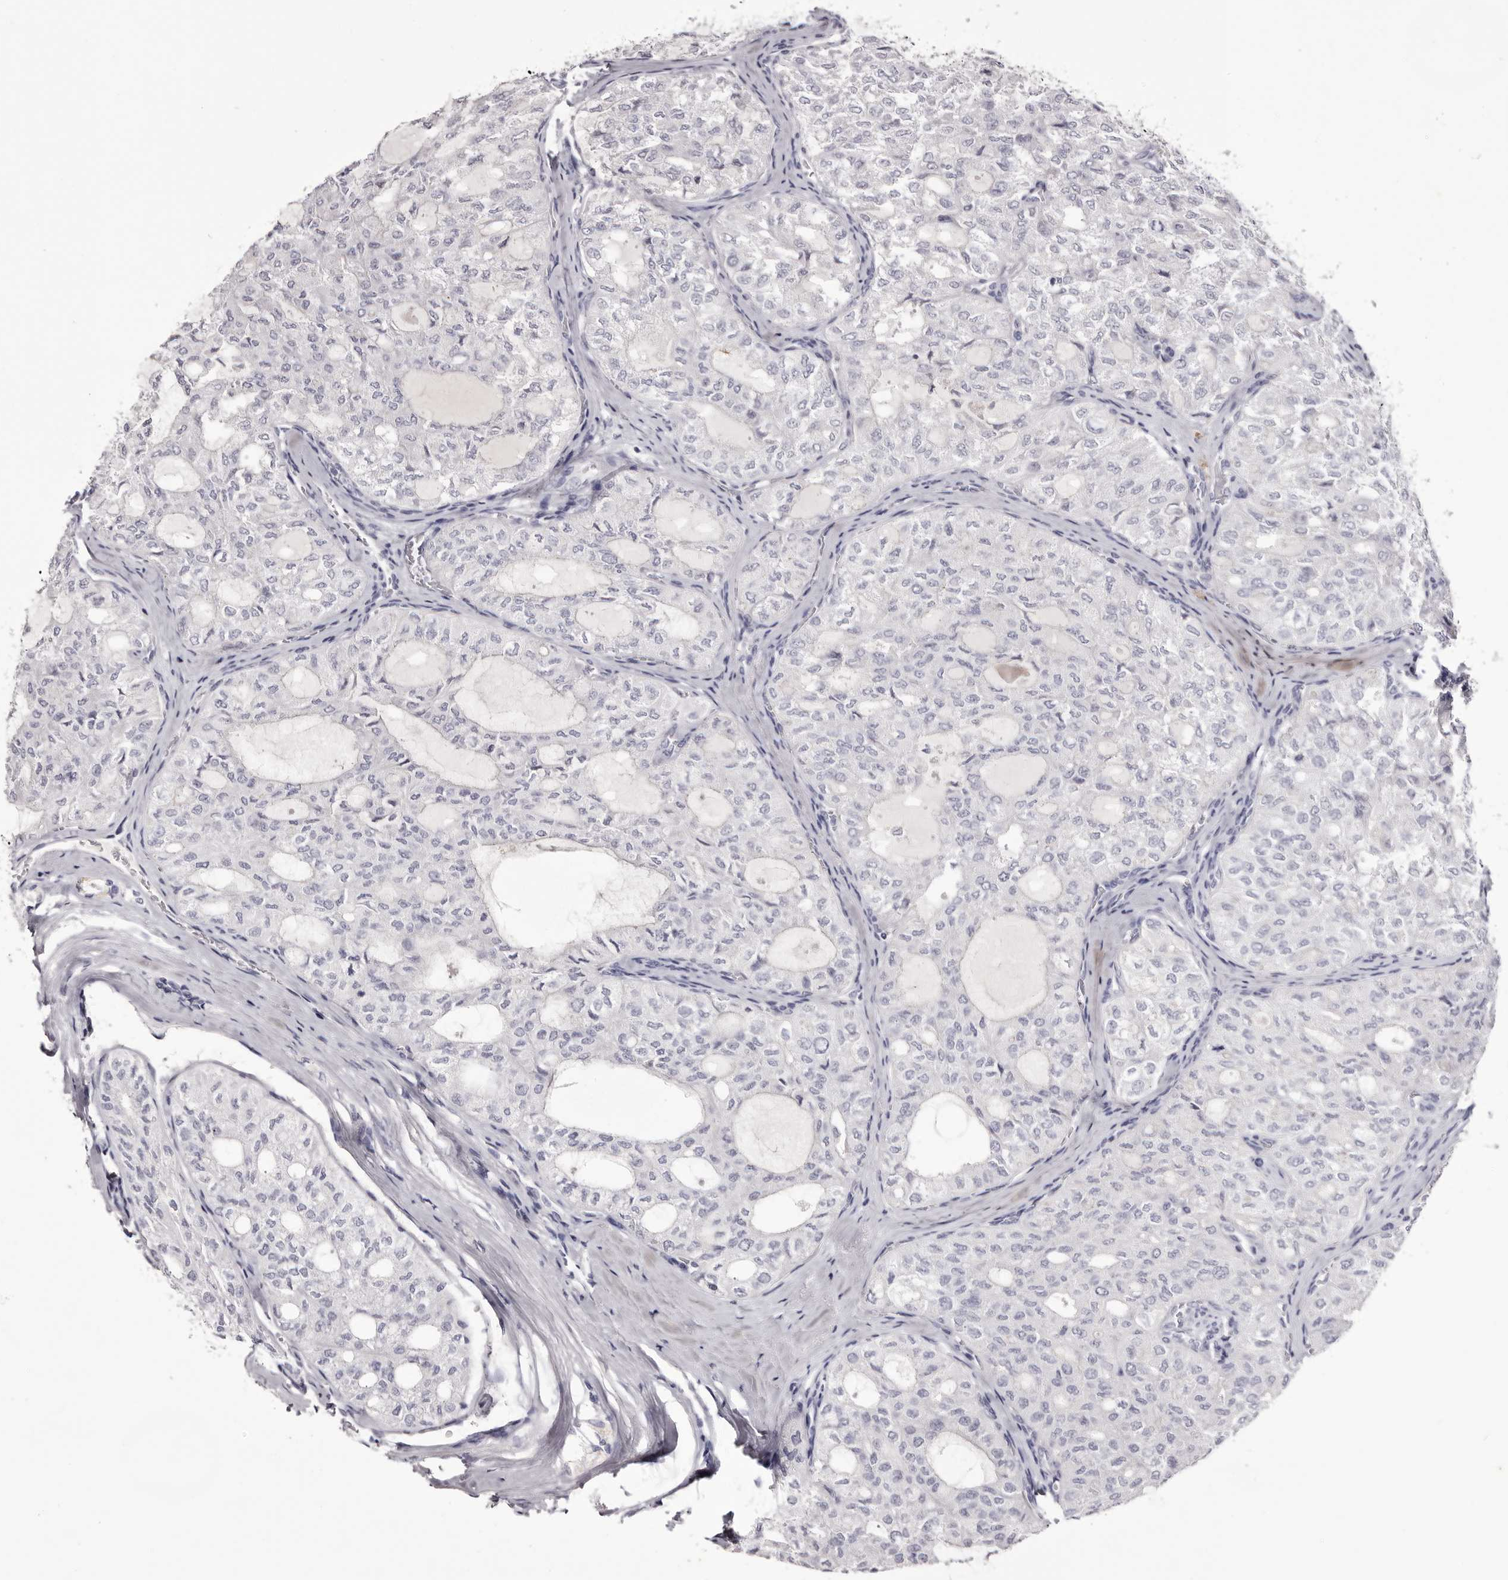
{"staining": {"intensity": "negative", "quantity": "none", "location": "none"}, "tissue": "thyroid cancer", "cell_type": "Tumor cells", "image_type": "cancer", "snomed": [{"axis": "morphology", "description": "Follicular adenoma carcinoma, NOS"}, {"axis": "topography", "description": "Thyroid gland"}], "caption": "Immunohistochemistry micrograph of human follicular adenoma carcinoma (thyroid) stained for a protein (brown), which shows no expression in tumor cells. (IHC, brightfield microscopy, high magnification).", "gene": "CA6", "patient": {"sex": "male", "age": 75}}